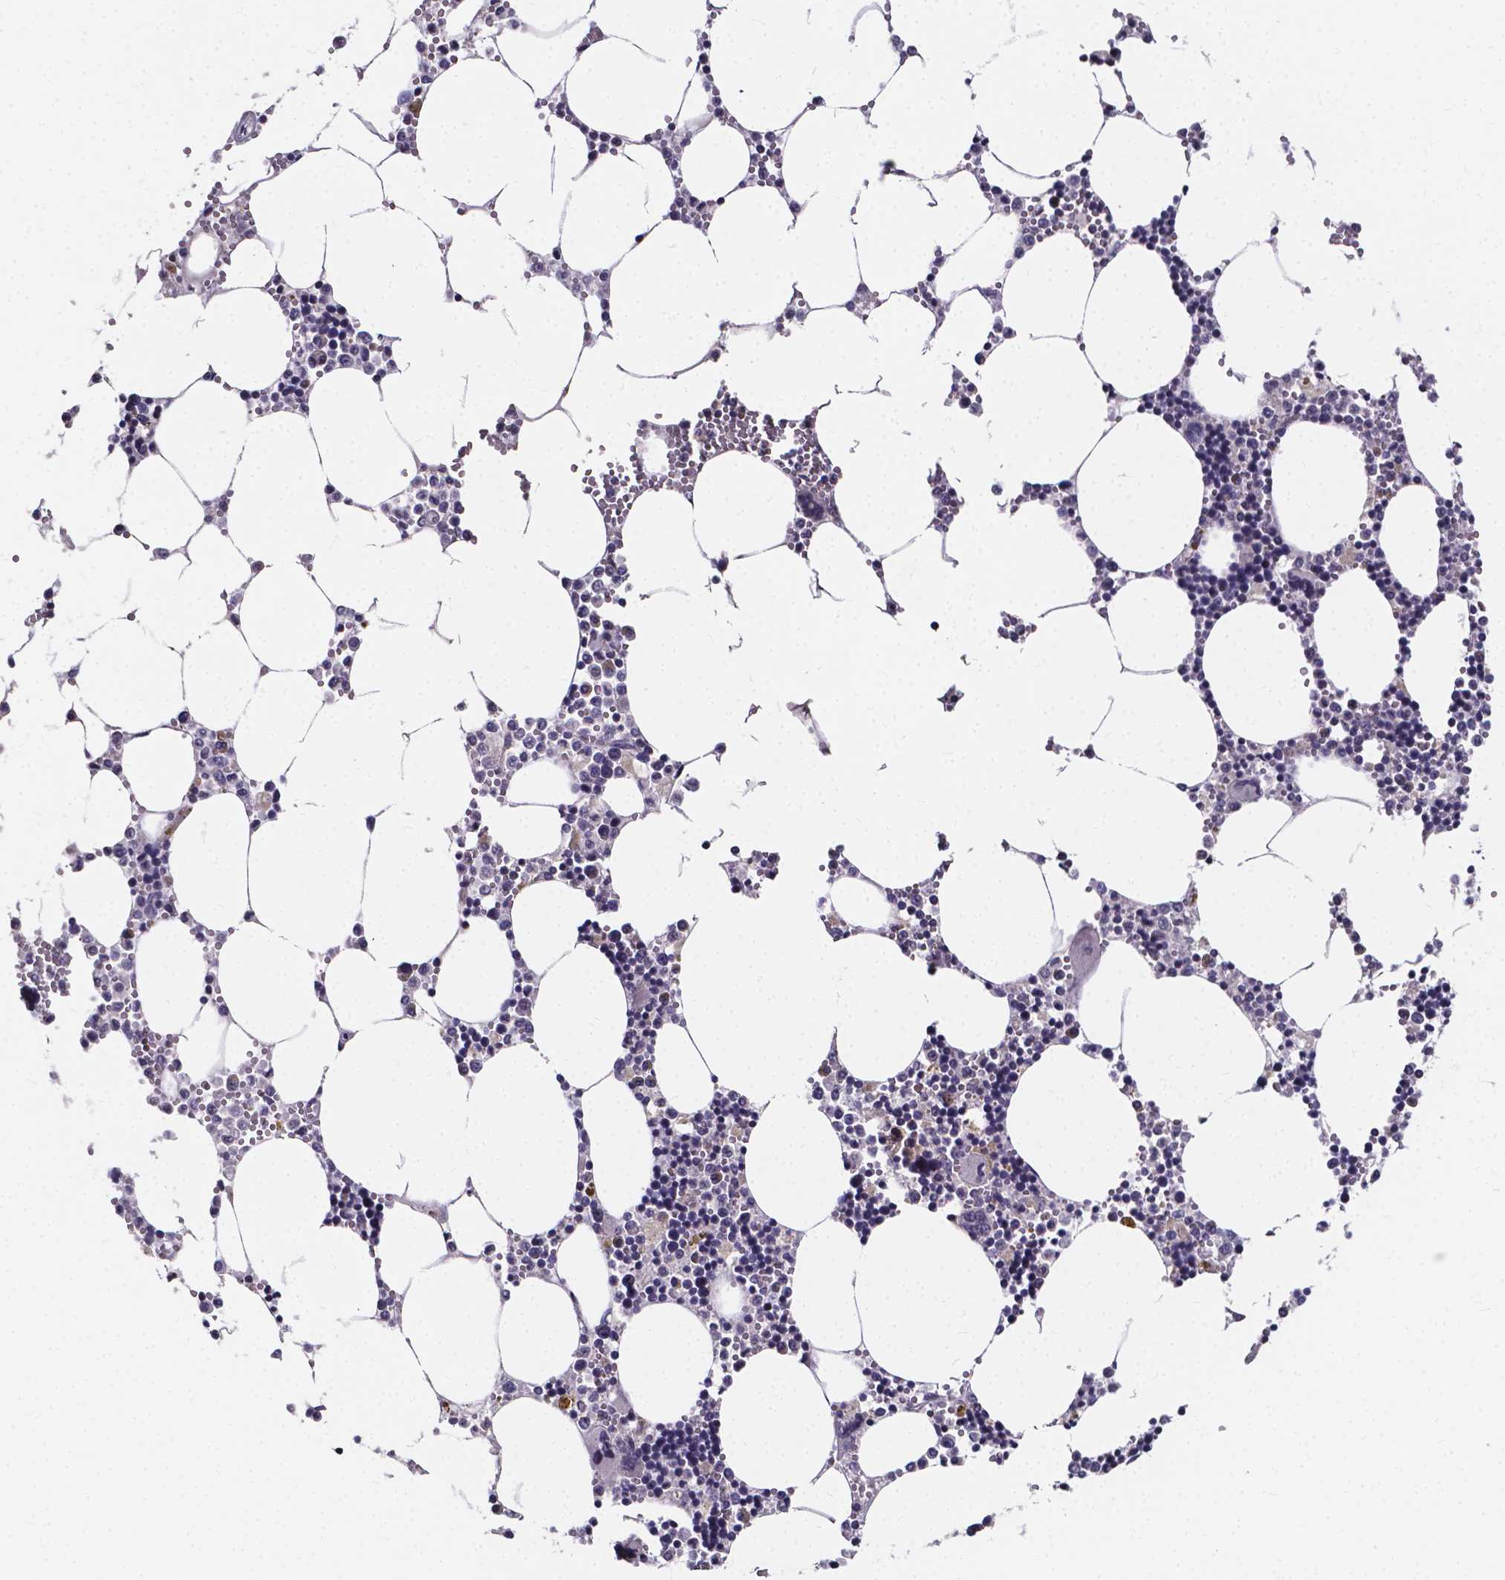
{"staining": {"intensity": "moderate", "quantity": "<25%", "location": "cytoplasmic/membranous"}, "tissue": "bone marrow", "cell_type": "Hematopoietic cells", "image_type": "normal", "snomed": [{"axis": "morphology", "description": "Normal tissue, NOS"}, {"axis": "topography", "description": "Bone marrow"}], "caption": "Brown immunohistochemical staining in benign bone marrow shows moderate cytoplasmic/membranous expression in approximately <25% of hematopoietic cells.", "gene": "THEMIS", "patient": {"sex": "male", "age": 54}}